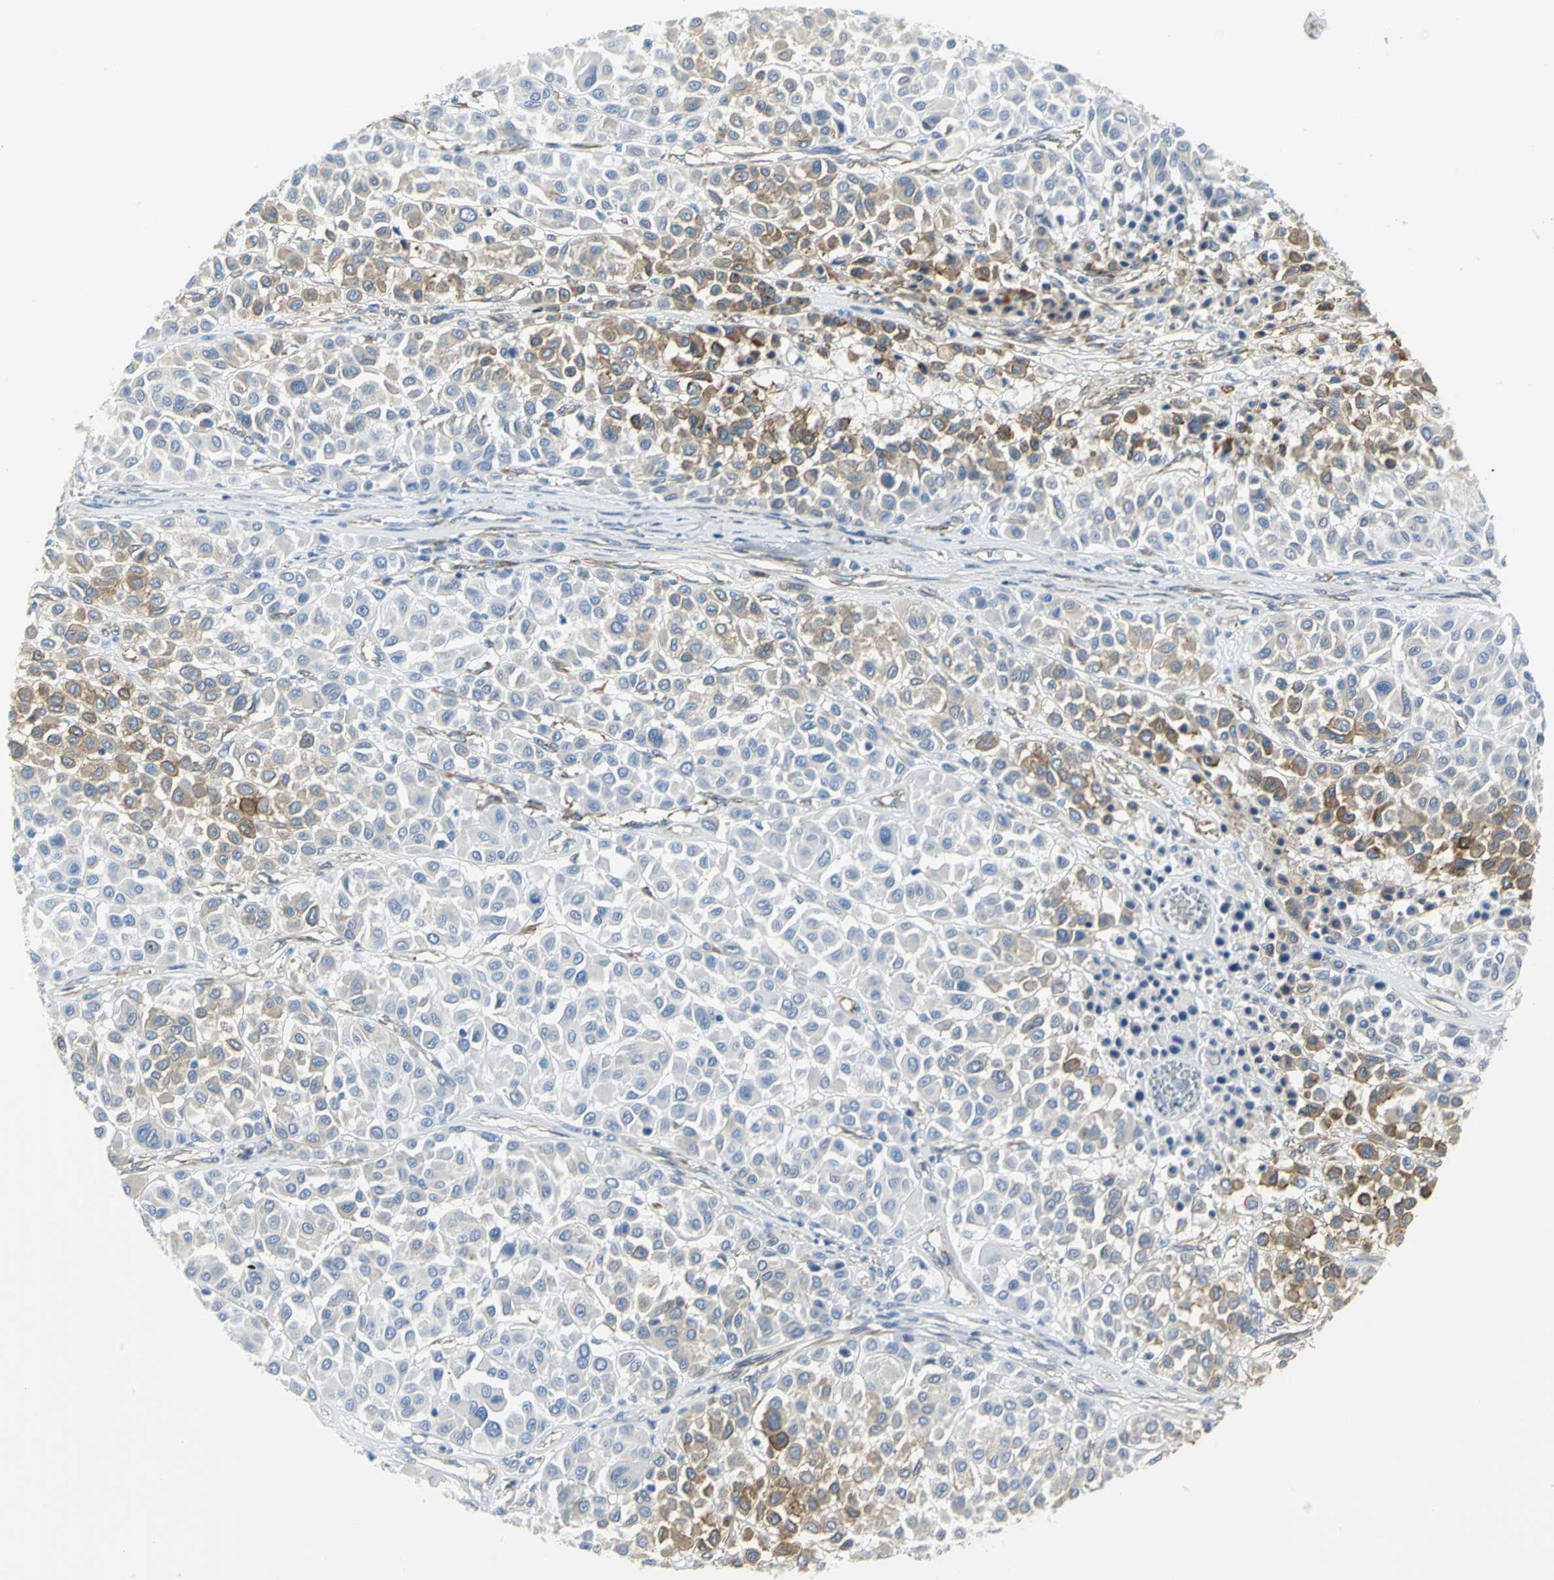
{"staining": {"intensity": "moderate", "quantity": "<25%", "location": "cytoplasmic/membranous"}, "tissue": "melanoma", "cell_type": "Tumor cells", "image_type": "cancer", "snomed": [{"axis": "morphology", "description": "Malignant melanoma, Metastatic site"}, {"axis": "topography", "description": "Soft tissue"}], "caption": "An IHC image of tumor tissue is shown. Protein staining in brown highlights moderate cytoplasmic/membranous positivity in malignant melanoma (metastatic site) within tumor cells.", "gene": "FLNB", "patient": {"sex": "male", "age": 41}}